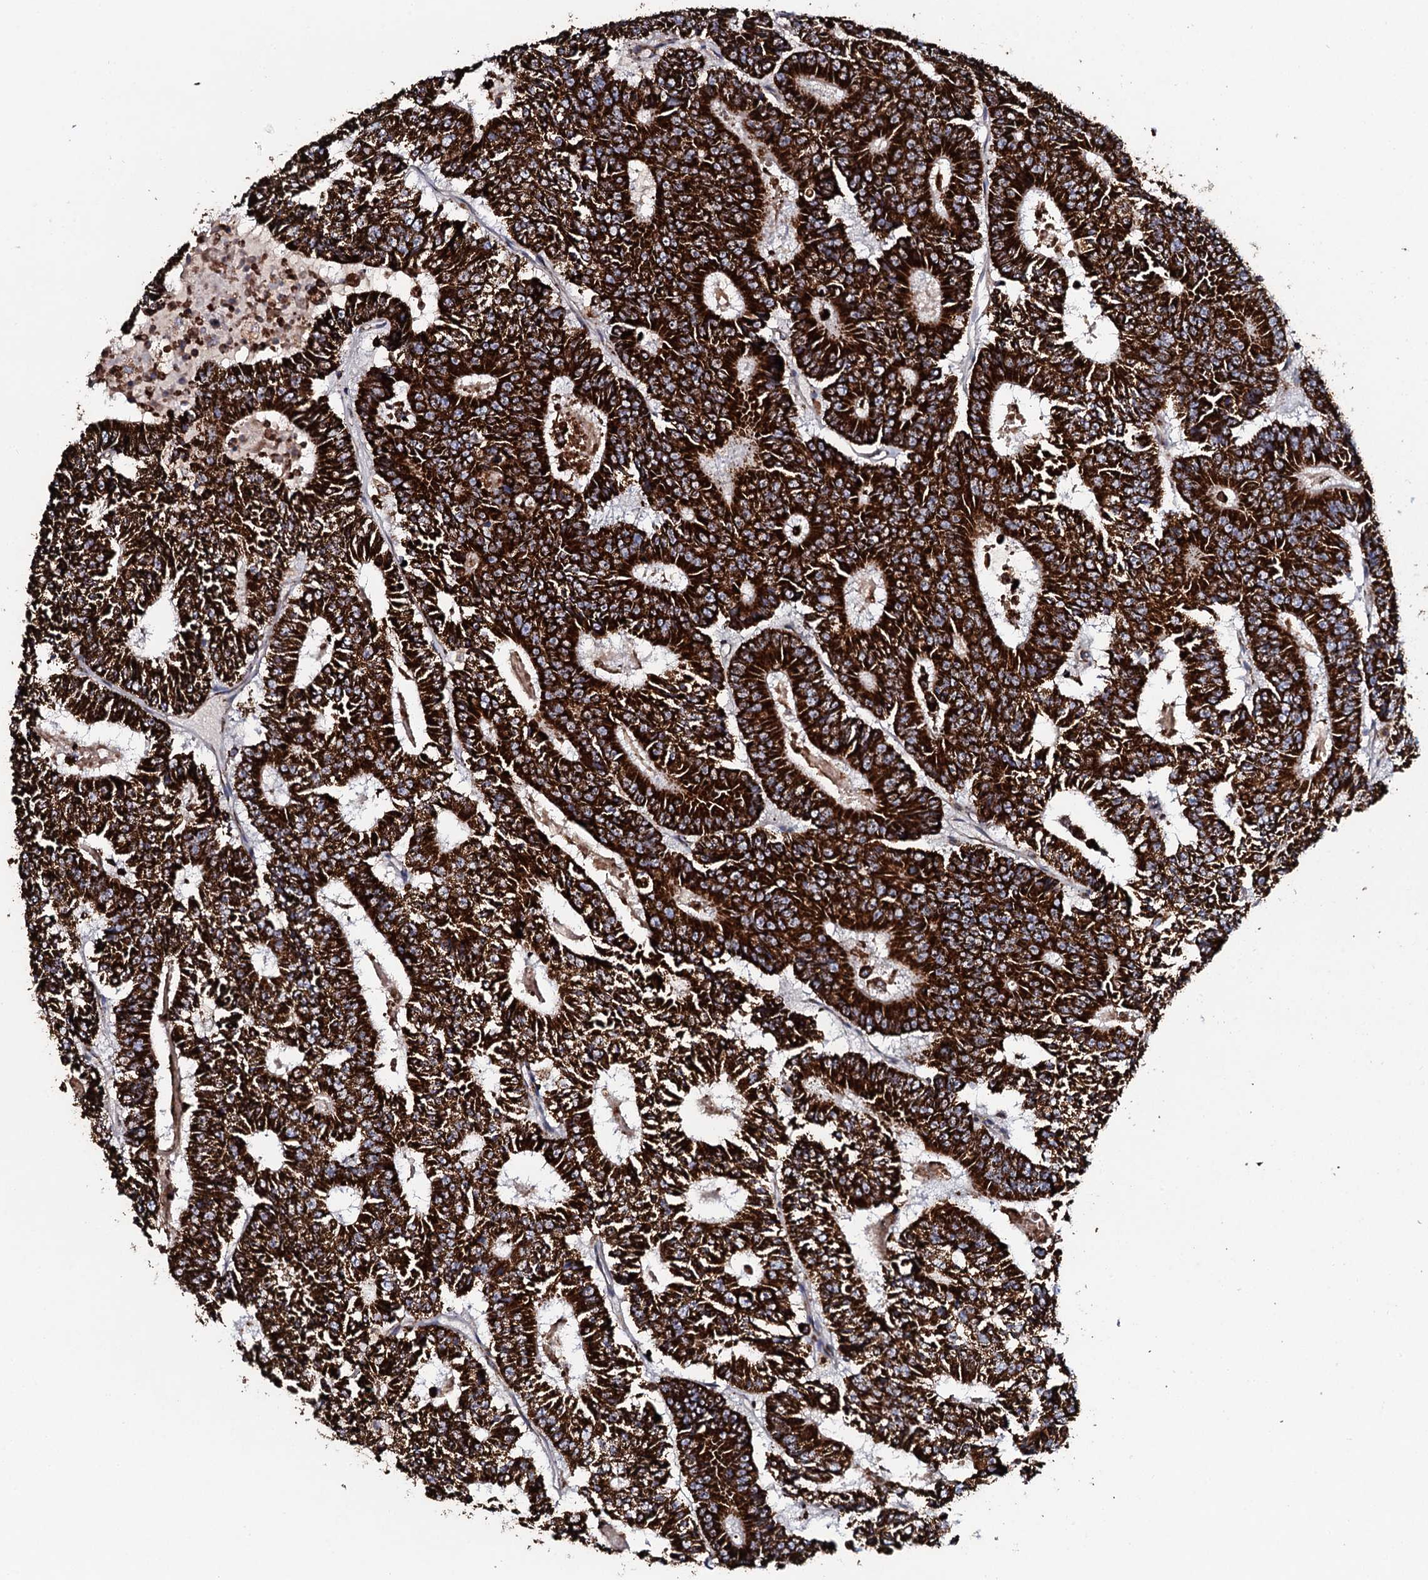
{"staining": {"intensity": "strong", "quantity": ">75%", "location": "cytoplasmic/membranous"}, "tissue": "colorectal cancer", "cell_type": "Tumor cells", "image_type": "cancer", "snomed": [{"axis": "morphology", "description": "Adenocarcinoma, NOS"}, {"axis": "topography", "description": "Colon"}], "caption": "Colorectal cancer (adenocarcinoma) stained with DAB (3,3'-diaminobenzidine) immunohistochemistry (IHC) shows high levels of strong cytoplasmic/membranous positivity in about >75% of tumor cells.", "gene": "EVC2", "patient": {"sex": "male", "age": 83}}